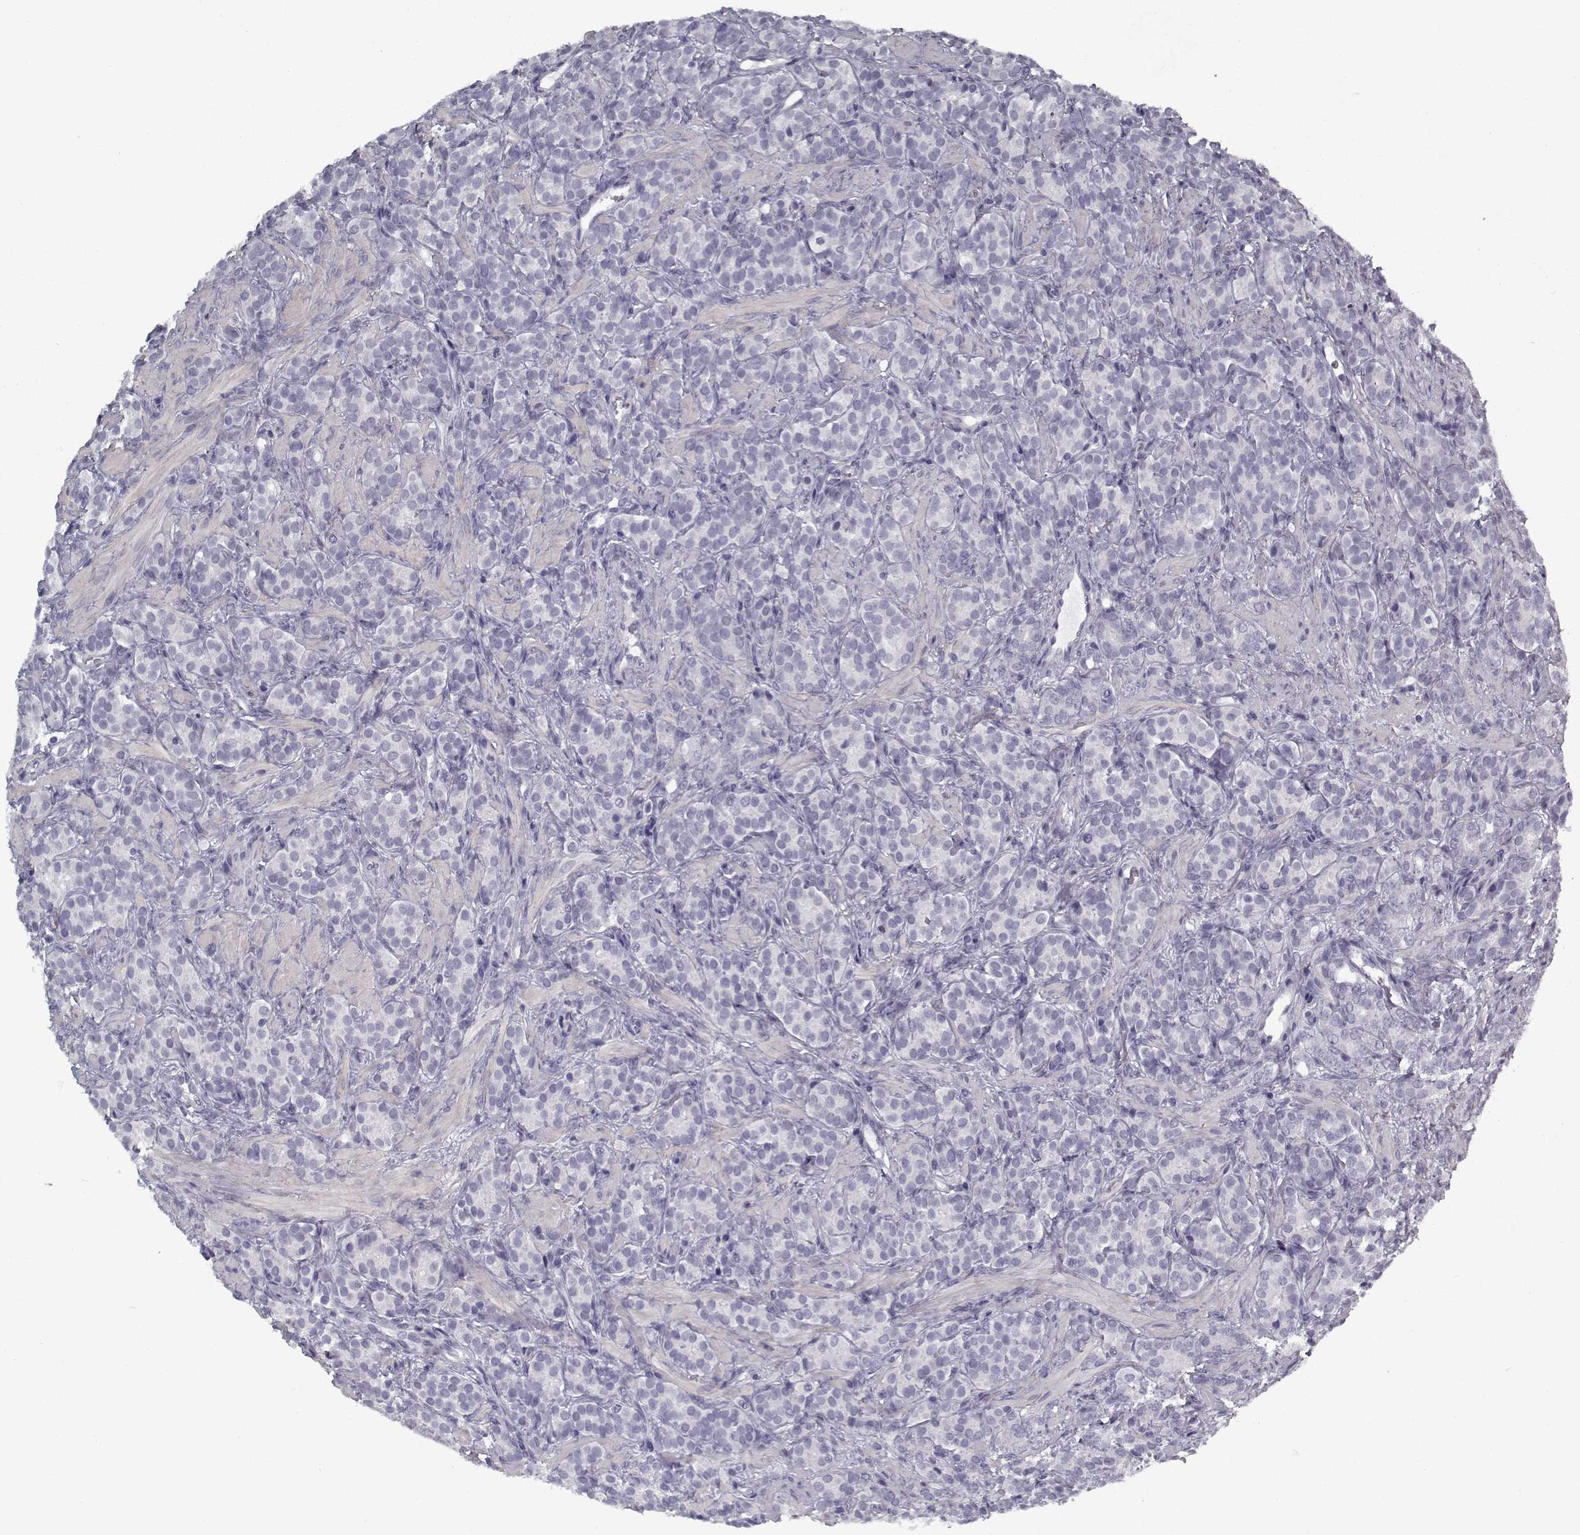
{"staining": {"intensity": "negative", "quantity": "none", "location": "none"}, "tissue": "prostate cancer", "cell_type": "Tumor cells", "image_type": "cancer", "snomed": [{"axis": "morphology", "description": "Adenocarcinoma, High grade"}, {"axis": "topography", "description": "Prostate"}], "caption": "This image is of prostate high-grade adenocarcinoma stained with IHC to label a protein in brown with the nuclei are counter-stained blue. There is no staining in tumor cells.", "gene": "RNF32", "patient": {"sex": "male", "age": 84}}